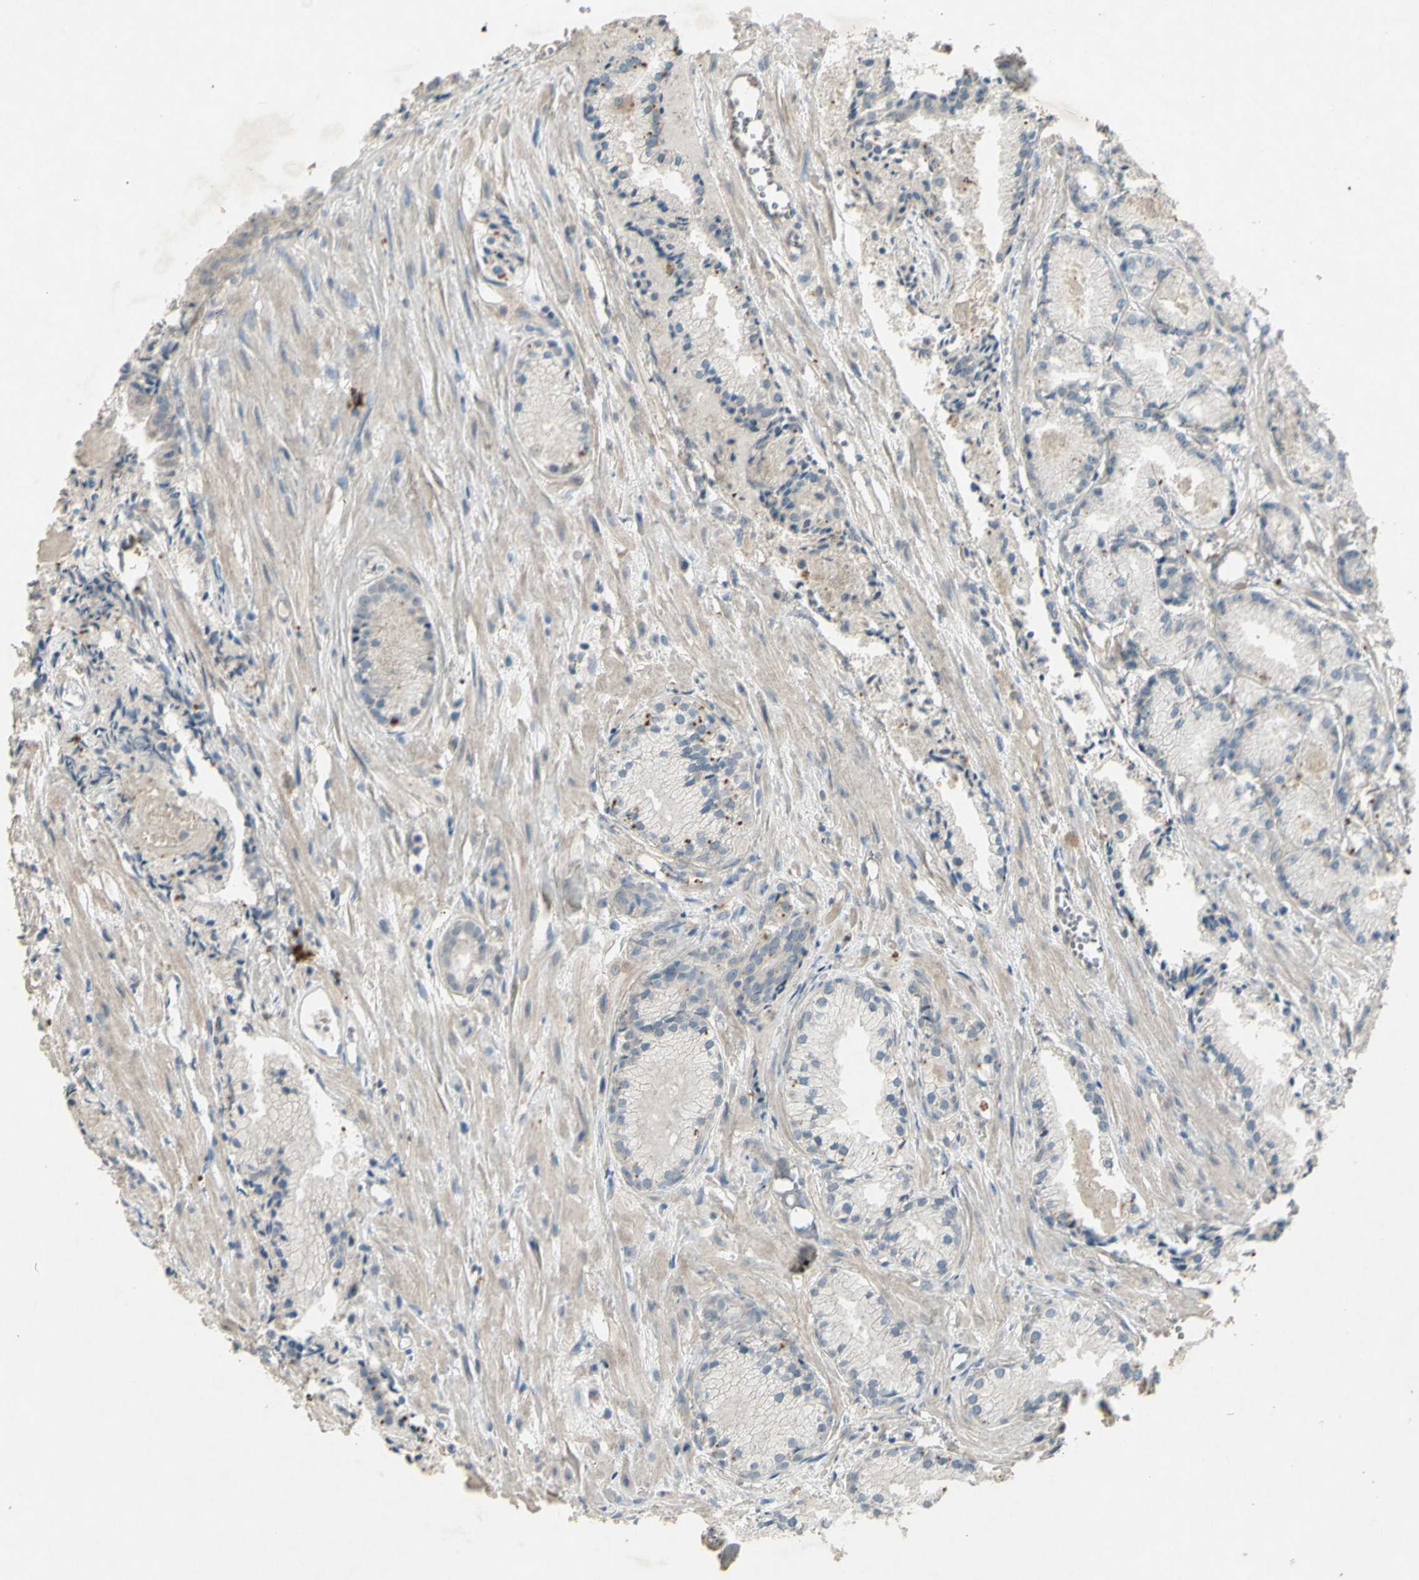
{"staining": {"intensity": "negative", "quantity": "none", "location": "none"}, "tissue": "prostate cancer", "cell_type": "Tumor cells", "image_type": "cancer", "snomed": [{"axis": "morphology", "description": "Adenocarcinoma, Low grade"}, {"axis": "topography", "description": "Prostate"}], "caption": "DAB immunohistochemical staining of prostate cancer (adenocarcinoma (low-grade)) reveals no significant staining in tumor cells.", "gene": "TIMM21", "patient": {"sex": "male", "age": 72}}